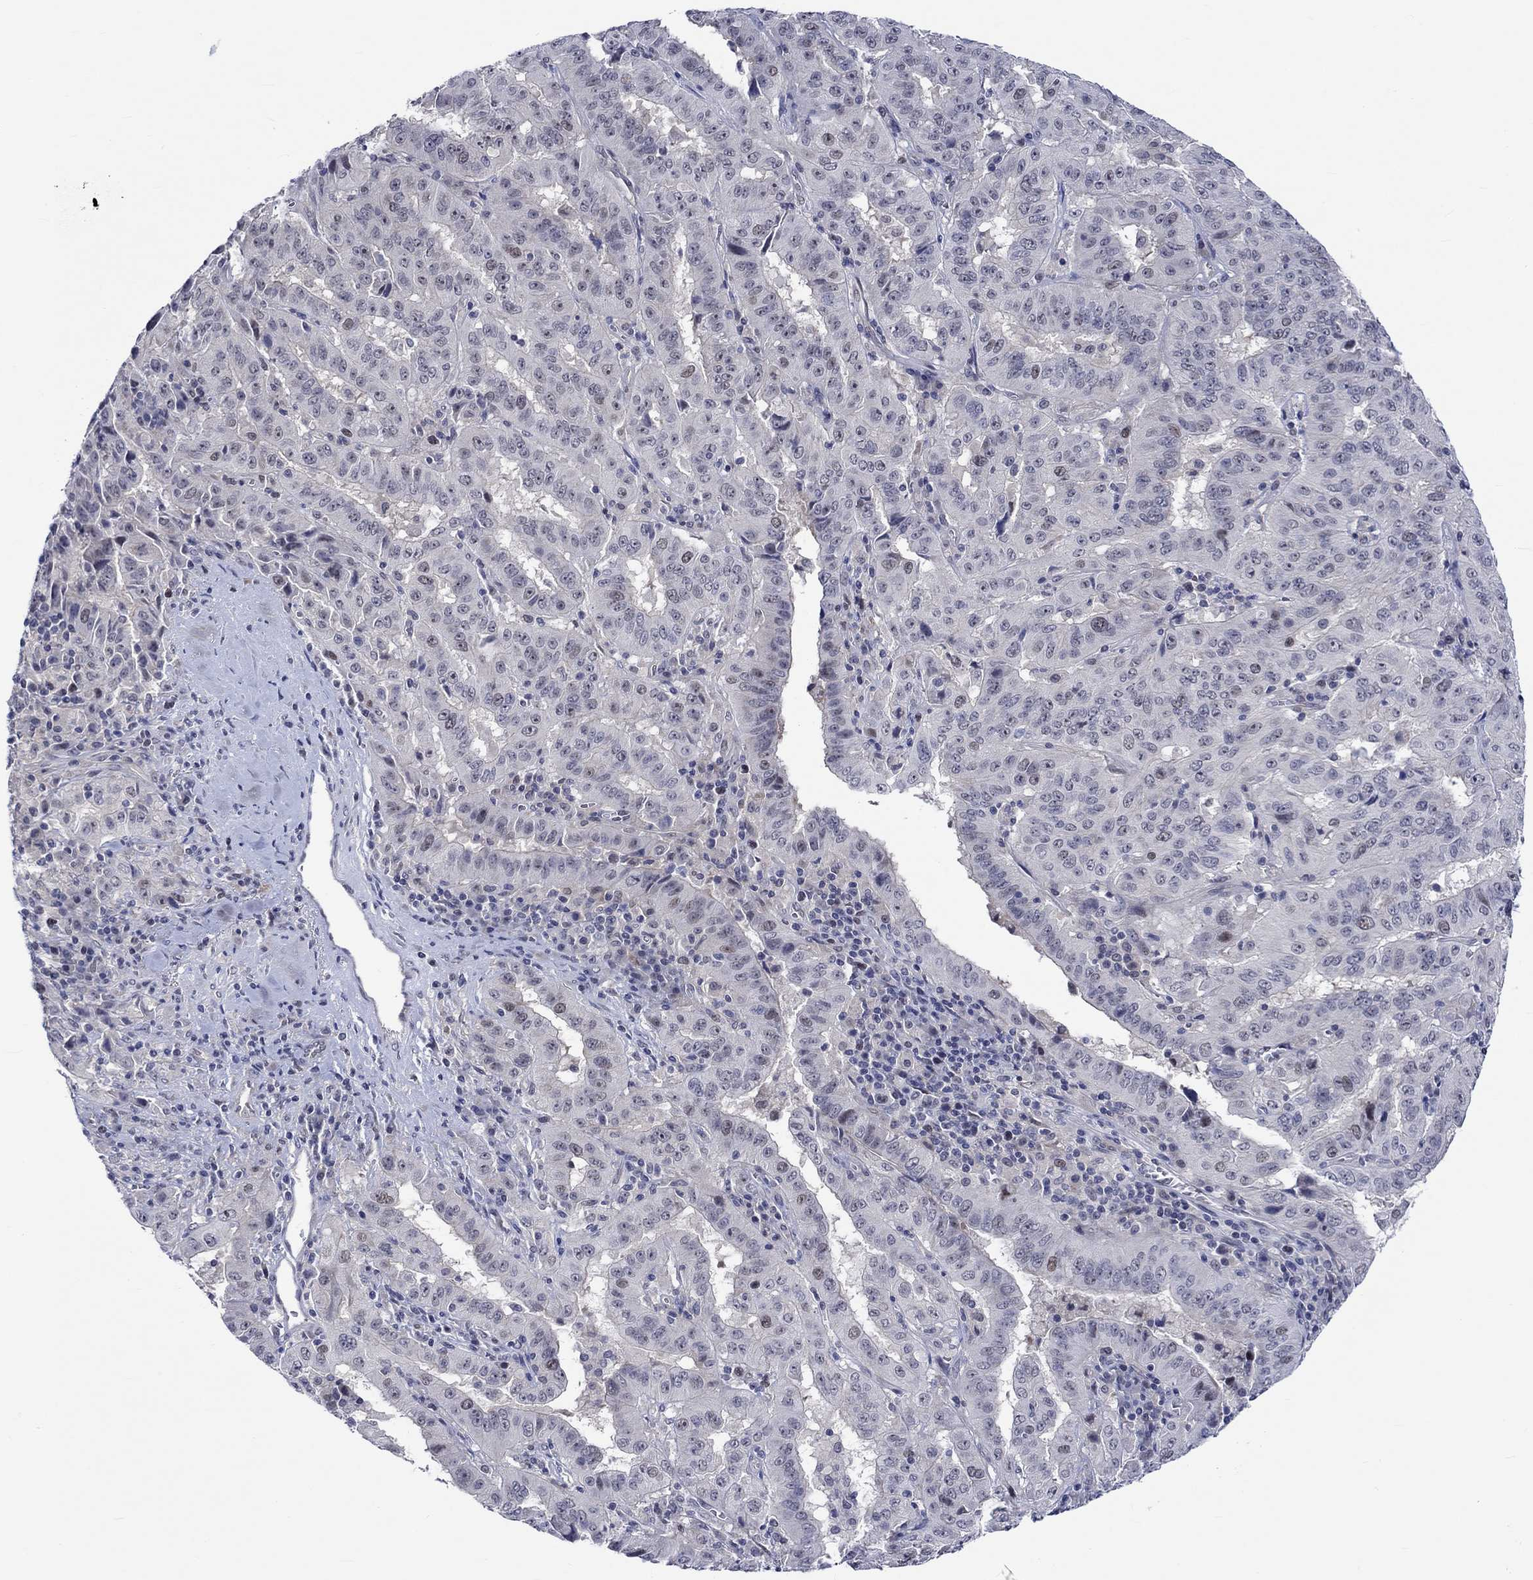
{"staining": {"intensity": "weak", "quantity": "<25%", "location": "nuclear"}, "tissue": "pancreatic cancer", "cell_type": "Tumor cells", "image_type": "cancer", "snomed": [{"axis": "morphology", "description": "Adenocarcinoma, NOS"}, {"axis": "topography", "description": "Pancreas"}], "caption": "The micrograph reveals no staining of tumor cells in pancreatic cancer (adenocarcinoma).", "gene": "E2F8", "patient": {"sex": "male", "age": 63}}